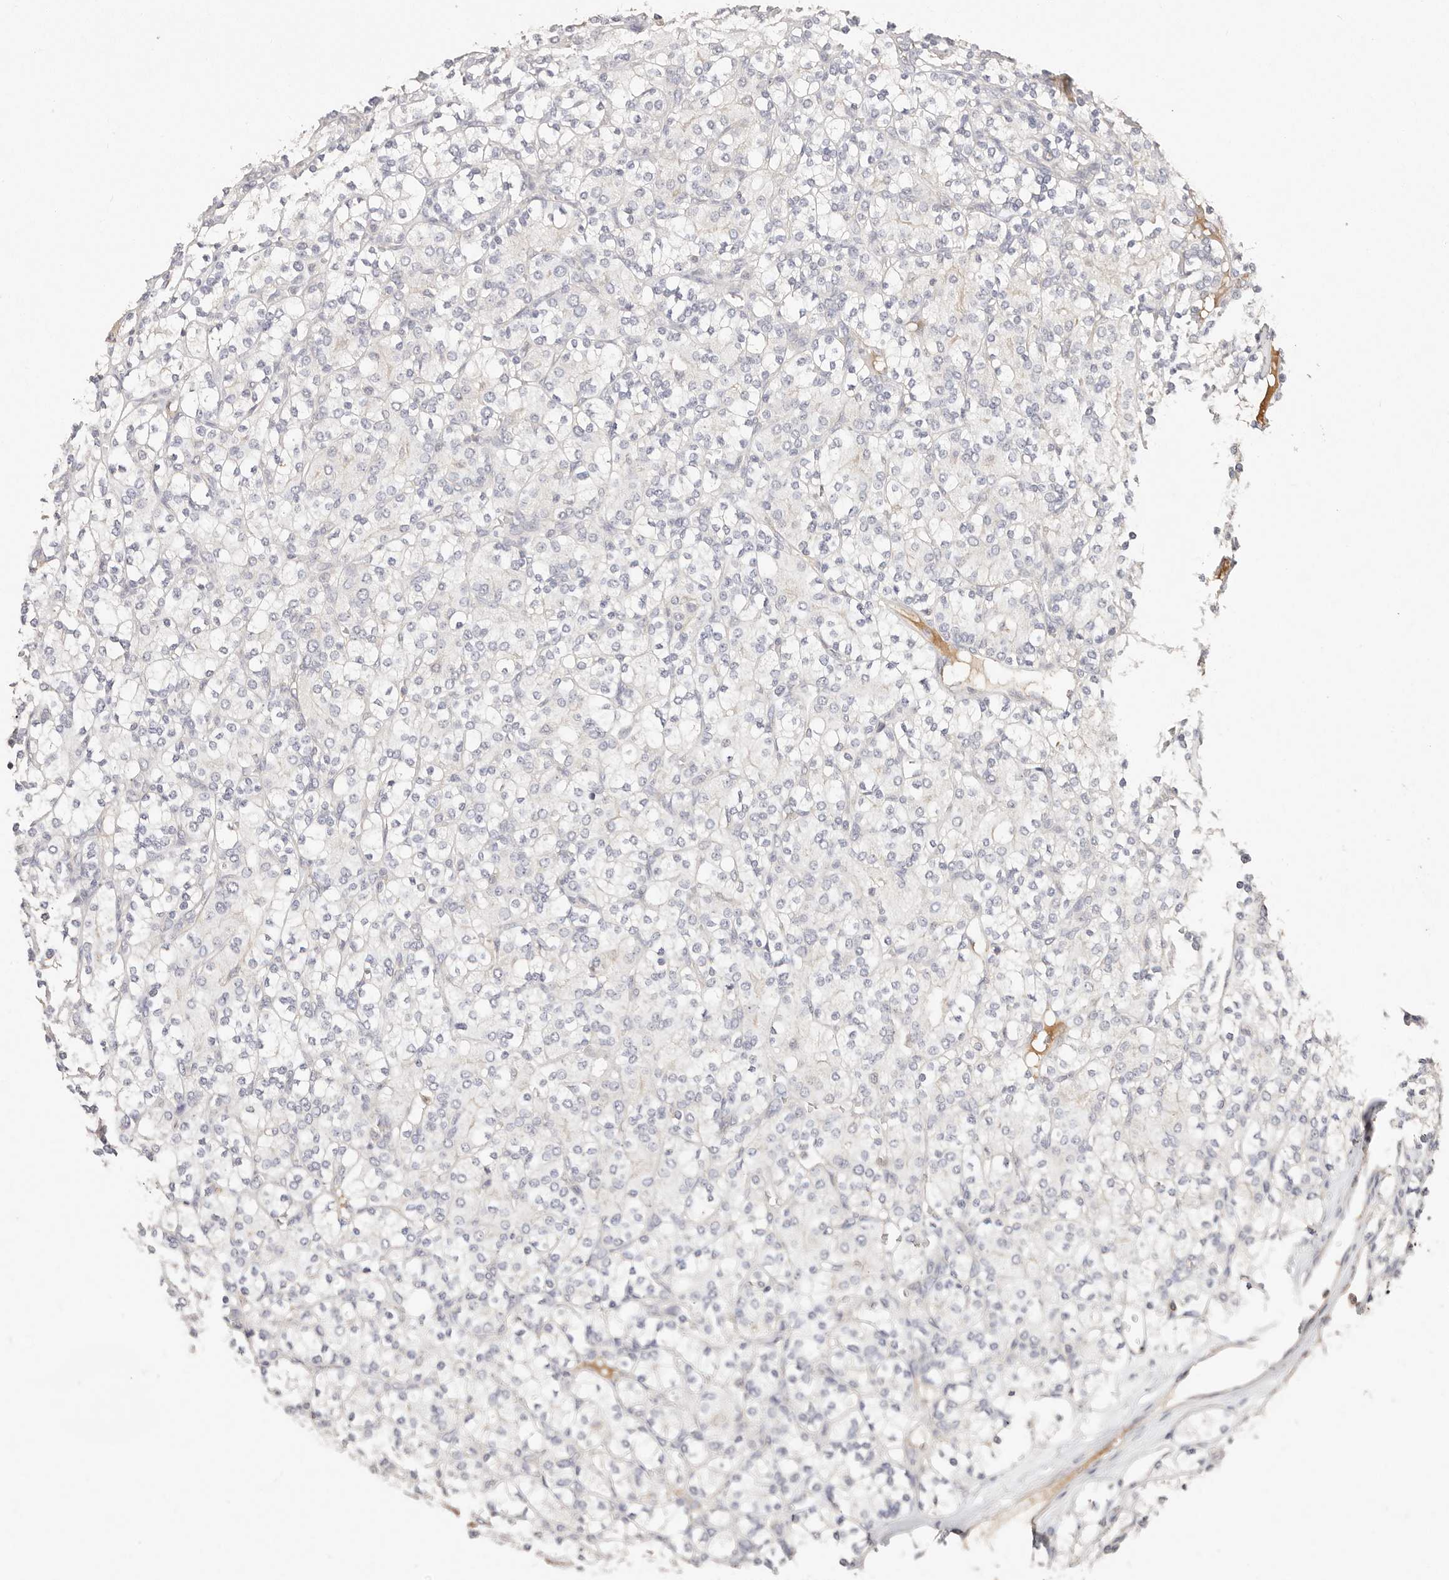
{"staining": {"intensity": "negative", "quantity": "none", "location": "none"}, "tissue": "renal cancer", "cell_type": "Tumor cells", "image_type": "cancer", "snomed": [{"axis": "morphology", "description": "Adenocarcinoma, NOS"}, {"axis": "topography", "description": "Kidney"}], "caption": "Immunohistochemistry (IHC) histopathology image of renal cancer stained for a protein (brown), which exhibits no expression in tumor cells.", "gene": "CXADR", "patient": {"sex": "male", "age": 77}}